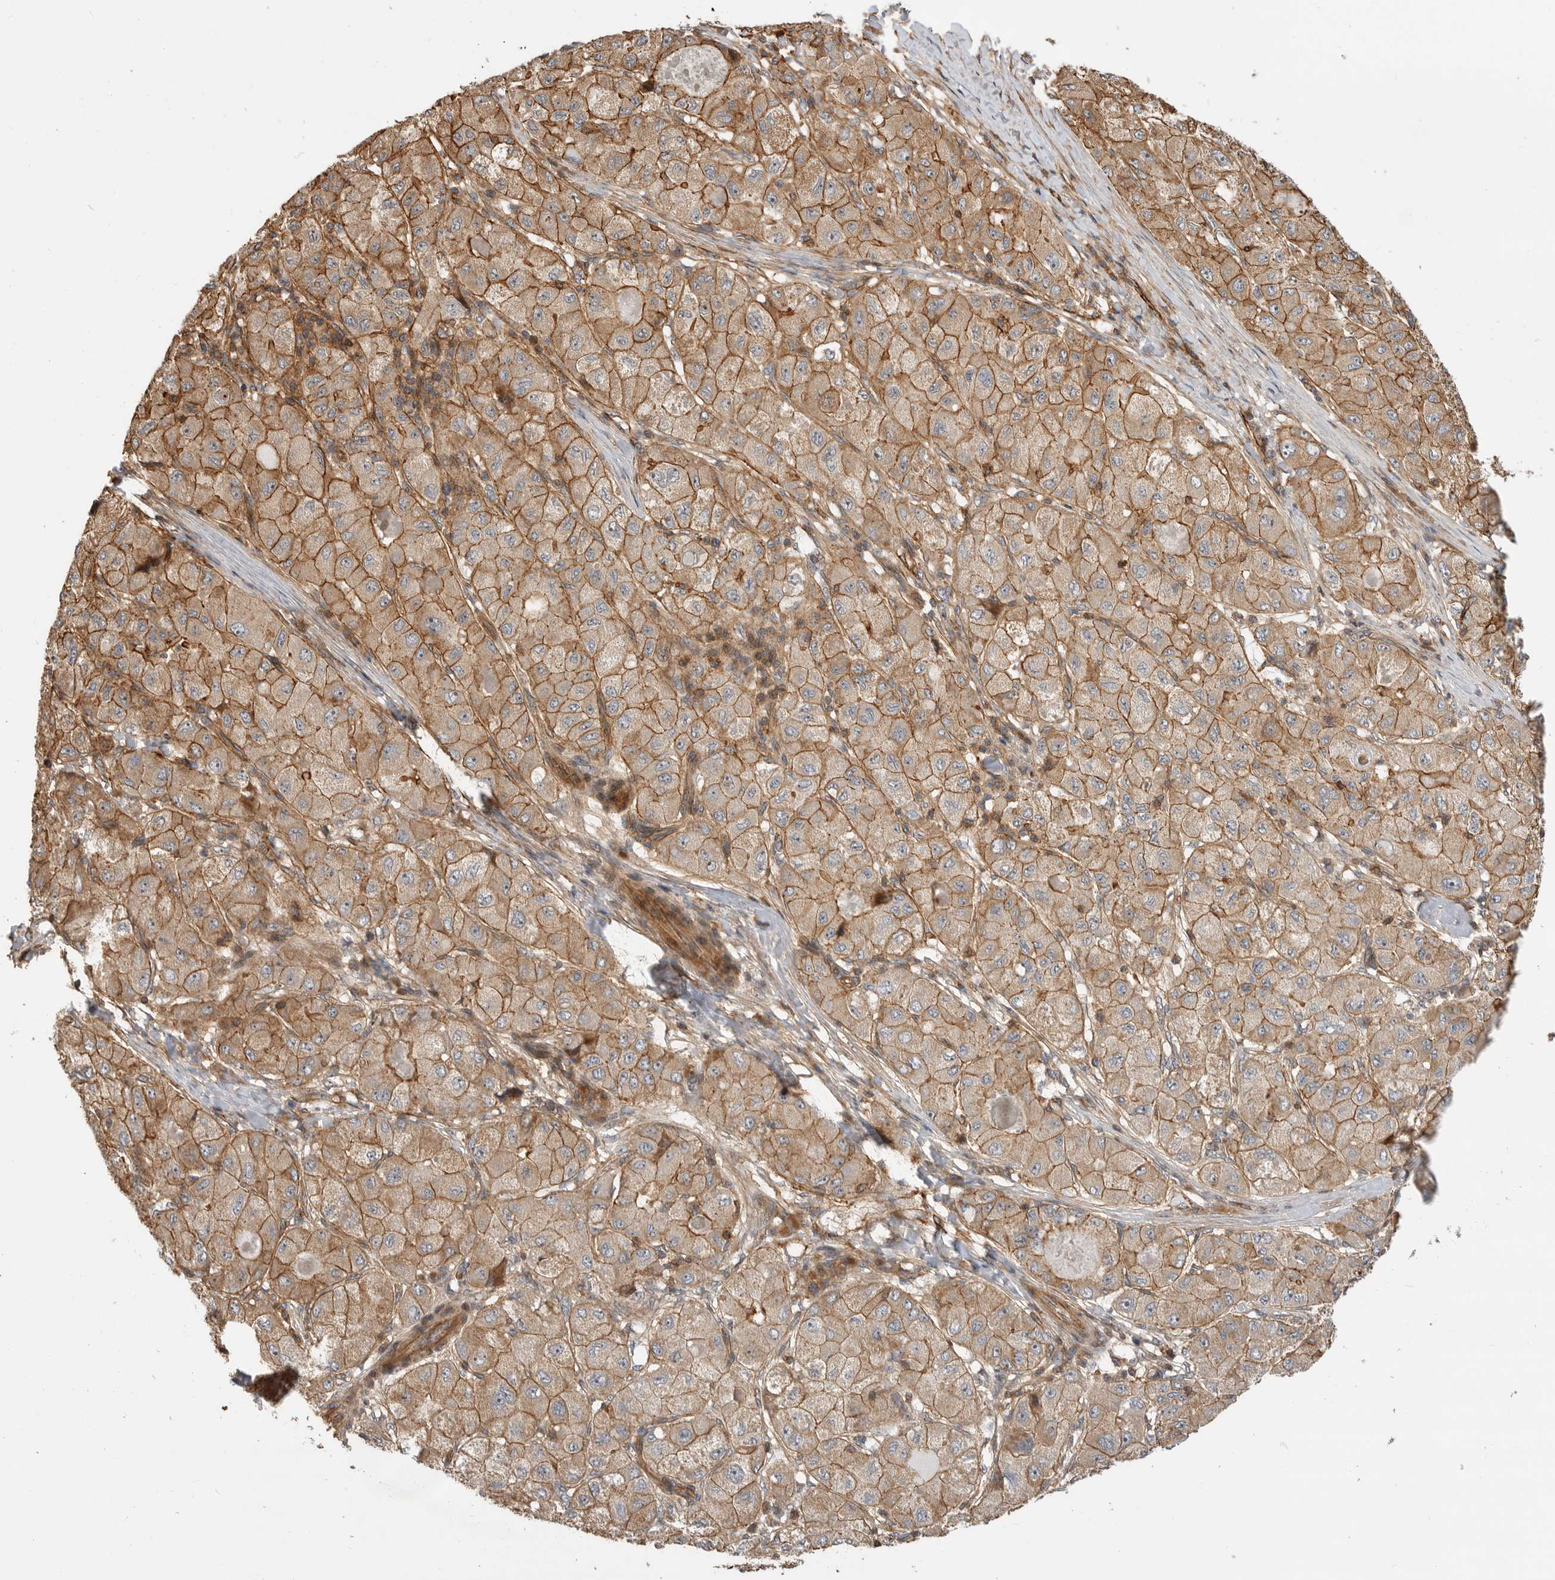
{"staining": {"intensity": "moderate", "quantity": ">75%", "location": "cytoplasmic/membranous"}, "tissue": "liver cancer", "cell_type": "Tumor cells", "image_type": "cancer", "snomed": [{"axis": "morphology", "description": "Carcinoma, Hepatocellular, NOS"}, {"axis": "topography", "description": "Liver"}], "caption": "Hepatocellular carcinoma (liver) stained with IHC demonstrates moderate cytoplasmic/membranous positivity in approximately >75% of tumor cells.", "gene": "GPATCH2", "patient": {"sex": "male", "age": 80}}